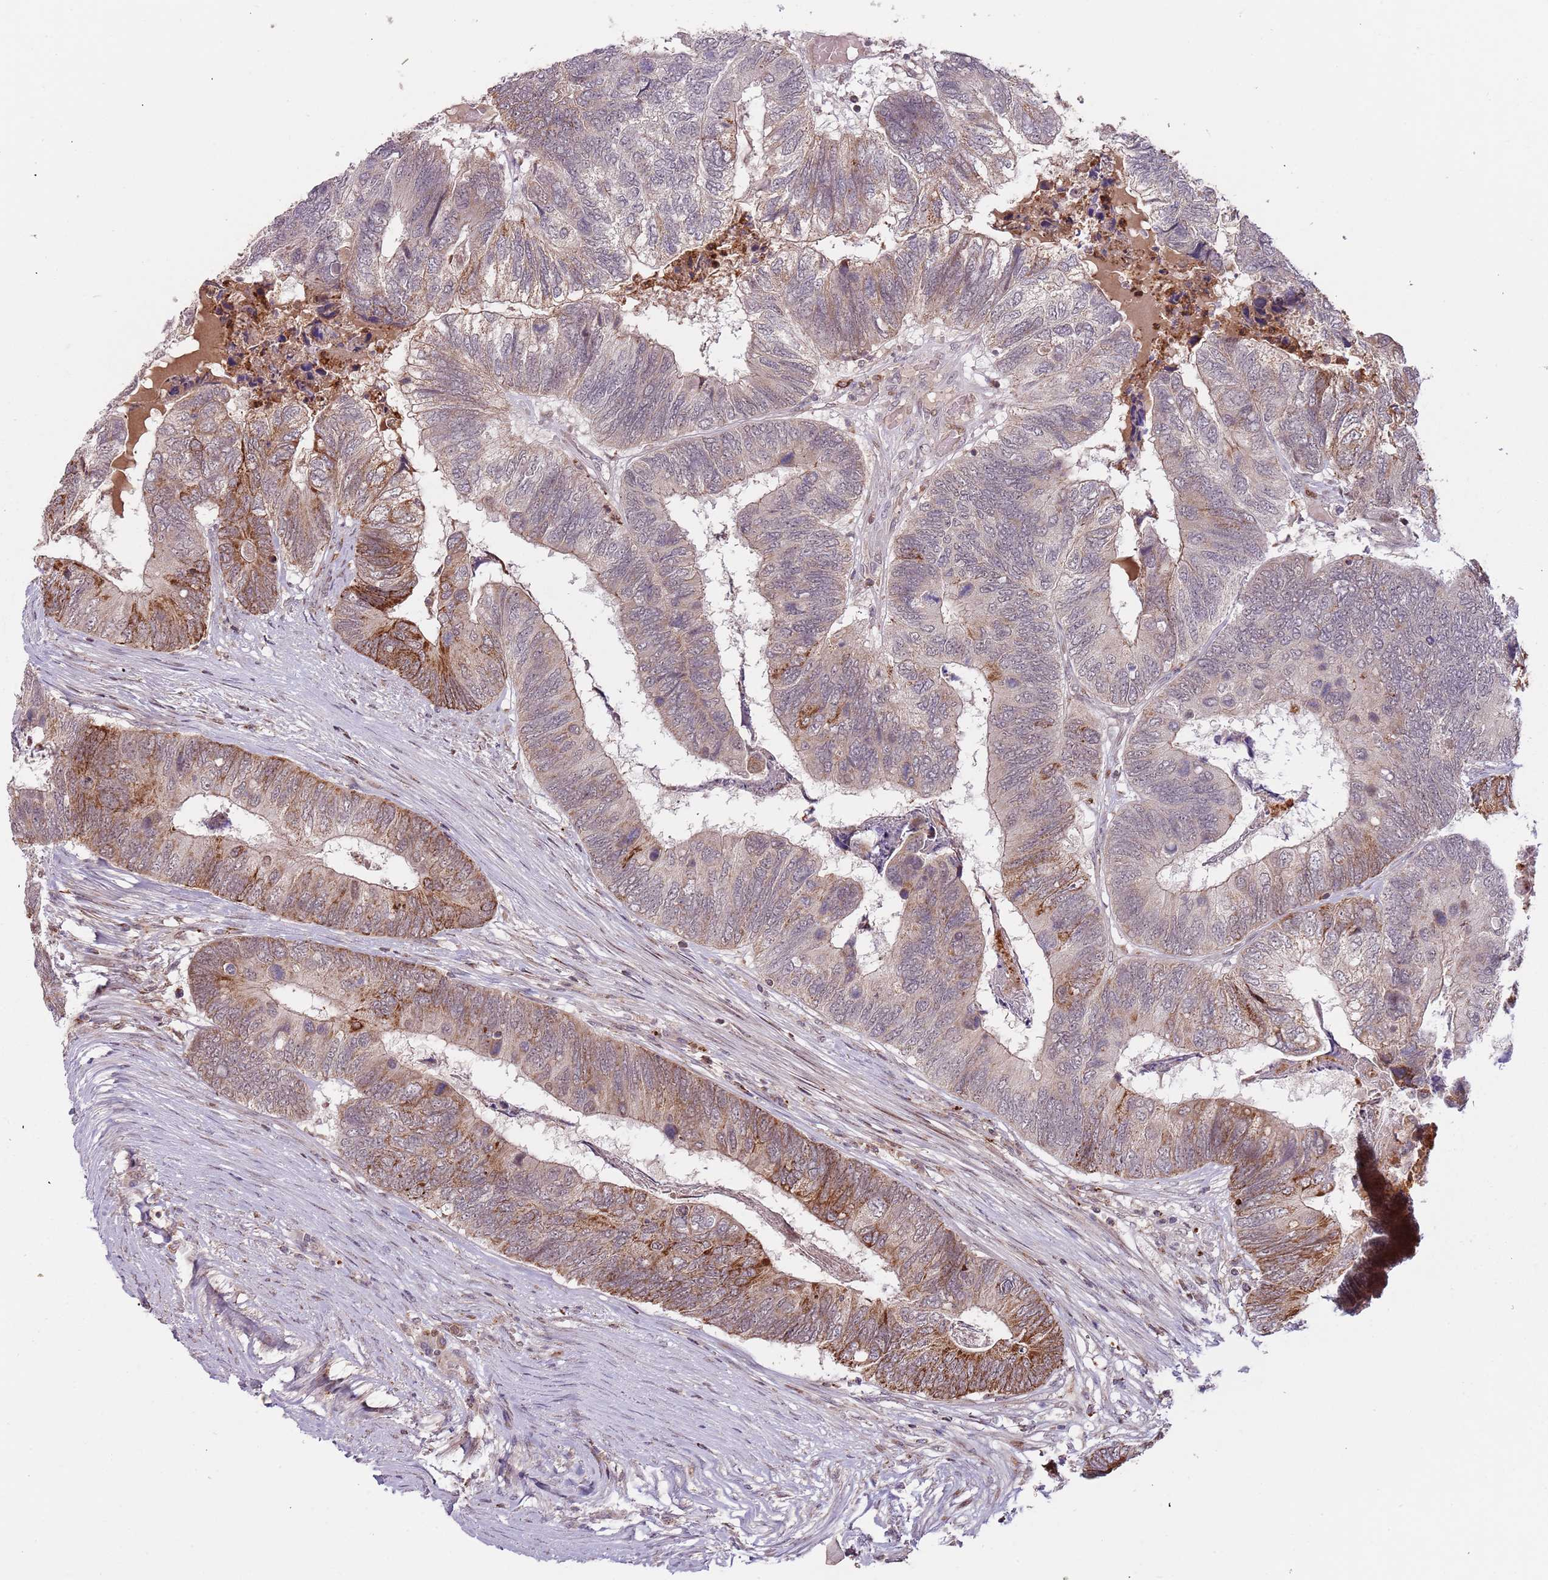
{"staining": {"intensity": "strong", "quantity": "25%-75%", "location": "cytoplasmic/membranous"}, "tissue": "colorectal cancer", "cell_type": "Tumor cells", "image_type": "cancer", "snomed": [{"axis": "morphology", "description": "Adenocarcinoma, NOS"}, {"axis": "topography", "description": "Colon"}], "caption": "Tumor cells show high levels of strong cytoplasmic/membranous positivity in approximately 25%-75% of cells in adenocarcinoma (colorectal).", "gene": "ULK3", "patient": {"sex": "female", "age": 67}}